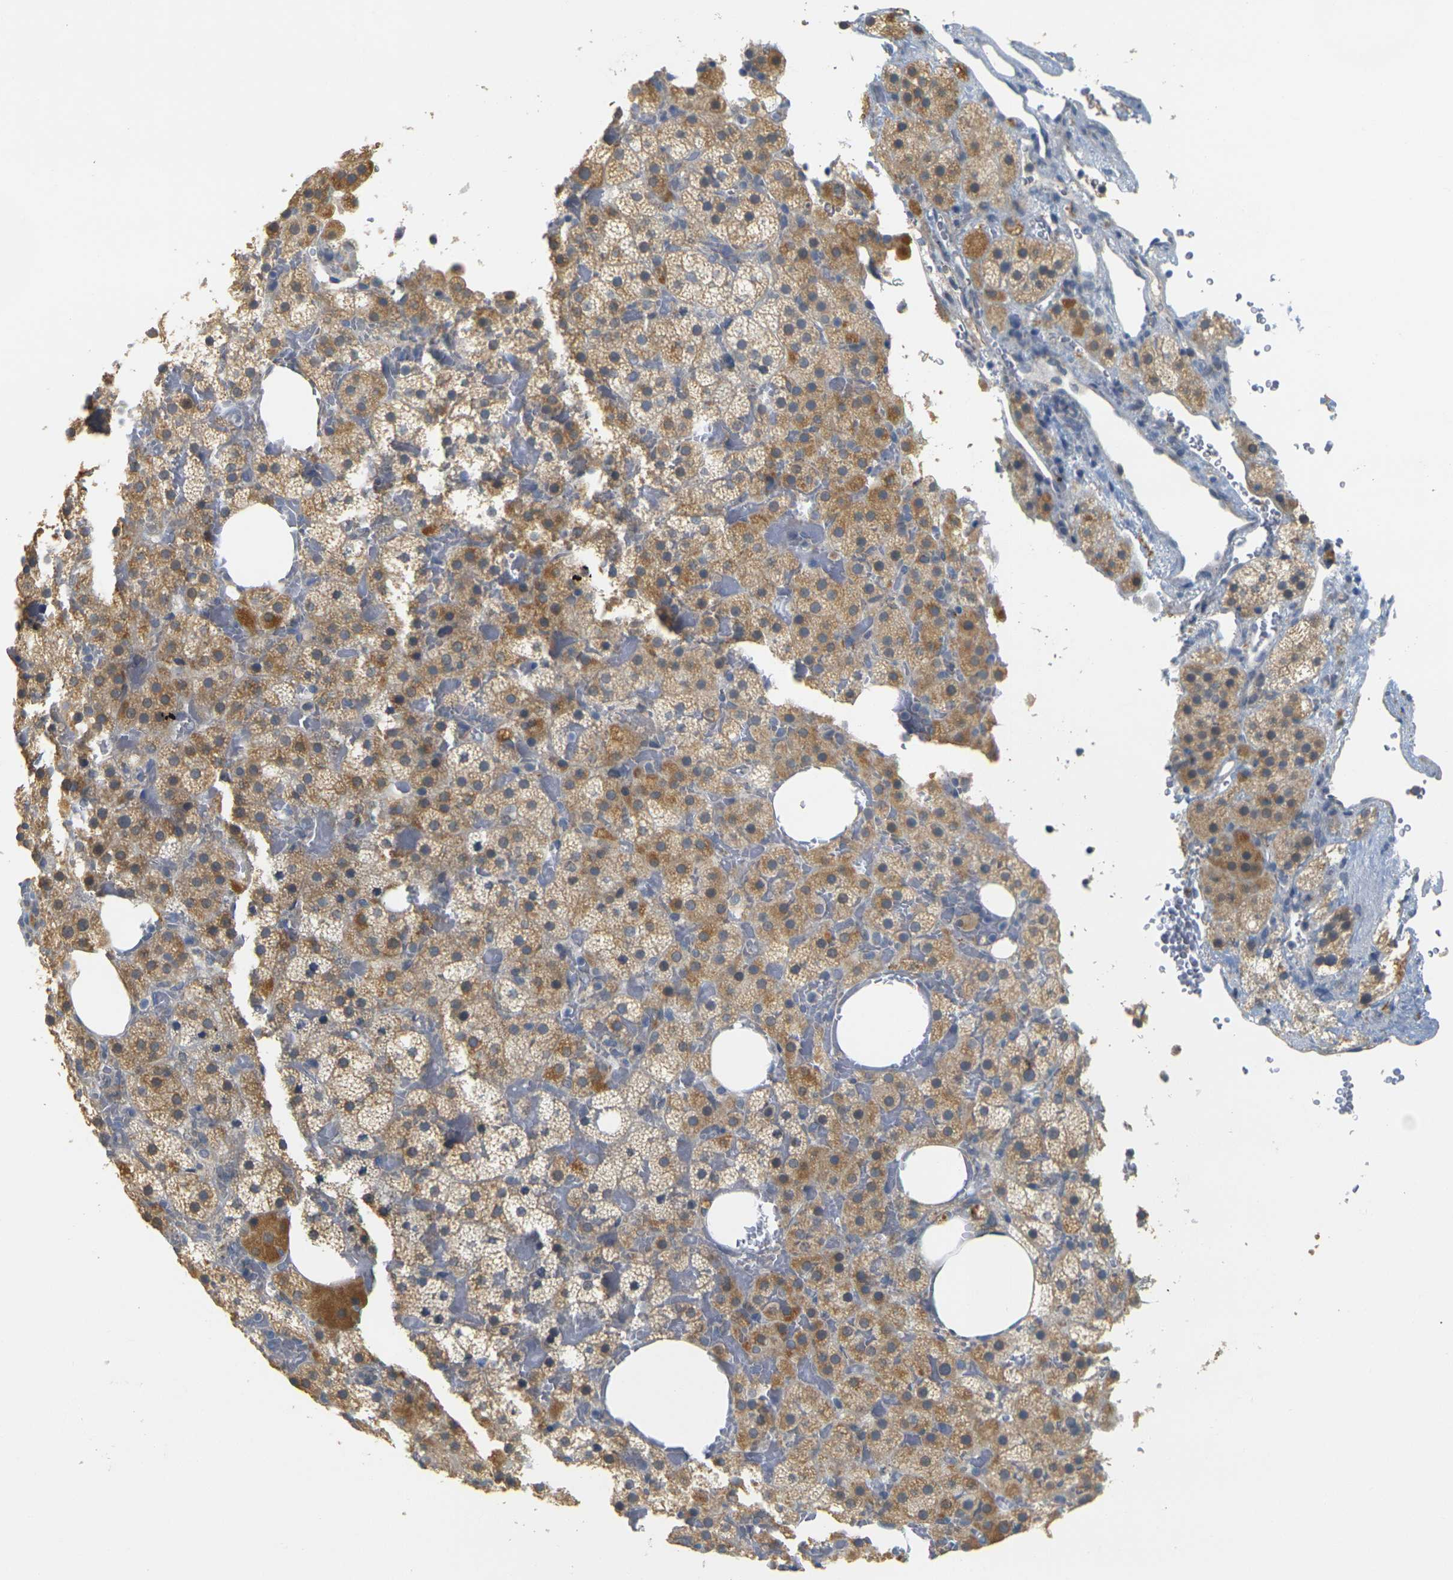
{"staining": {"intensity": "moderate", "quantity": ">75%", "location": "cytoplasmic/membranous"}, "tissue": "adrenal gland", "cell_type": "Glandular cells", "image_type": "normal", "snomed": [{"axis": "morphology", "description": "Normal tissue, NOS"}, {"axis": "topography", "description": "Adrenal gland"}], "caption": "Immunohistochemical staining of unremarkable human adrenal gland exhibits >75% levels of moderate cytoplasmic/membranous protein staining in about >75% of glandular cells.", "gene": "GDAP1", "patient": {"sex": "female", "age": 59}}